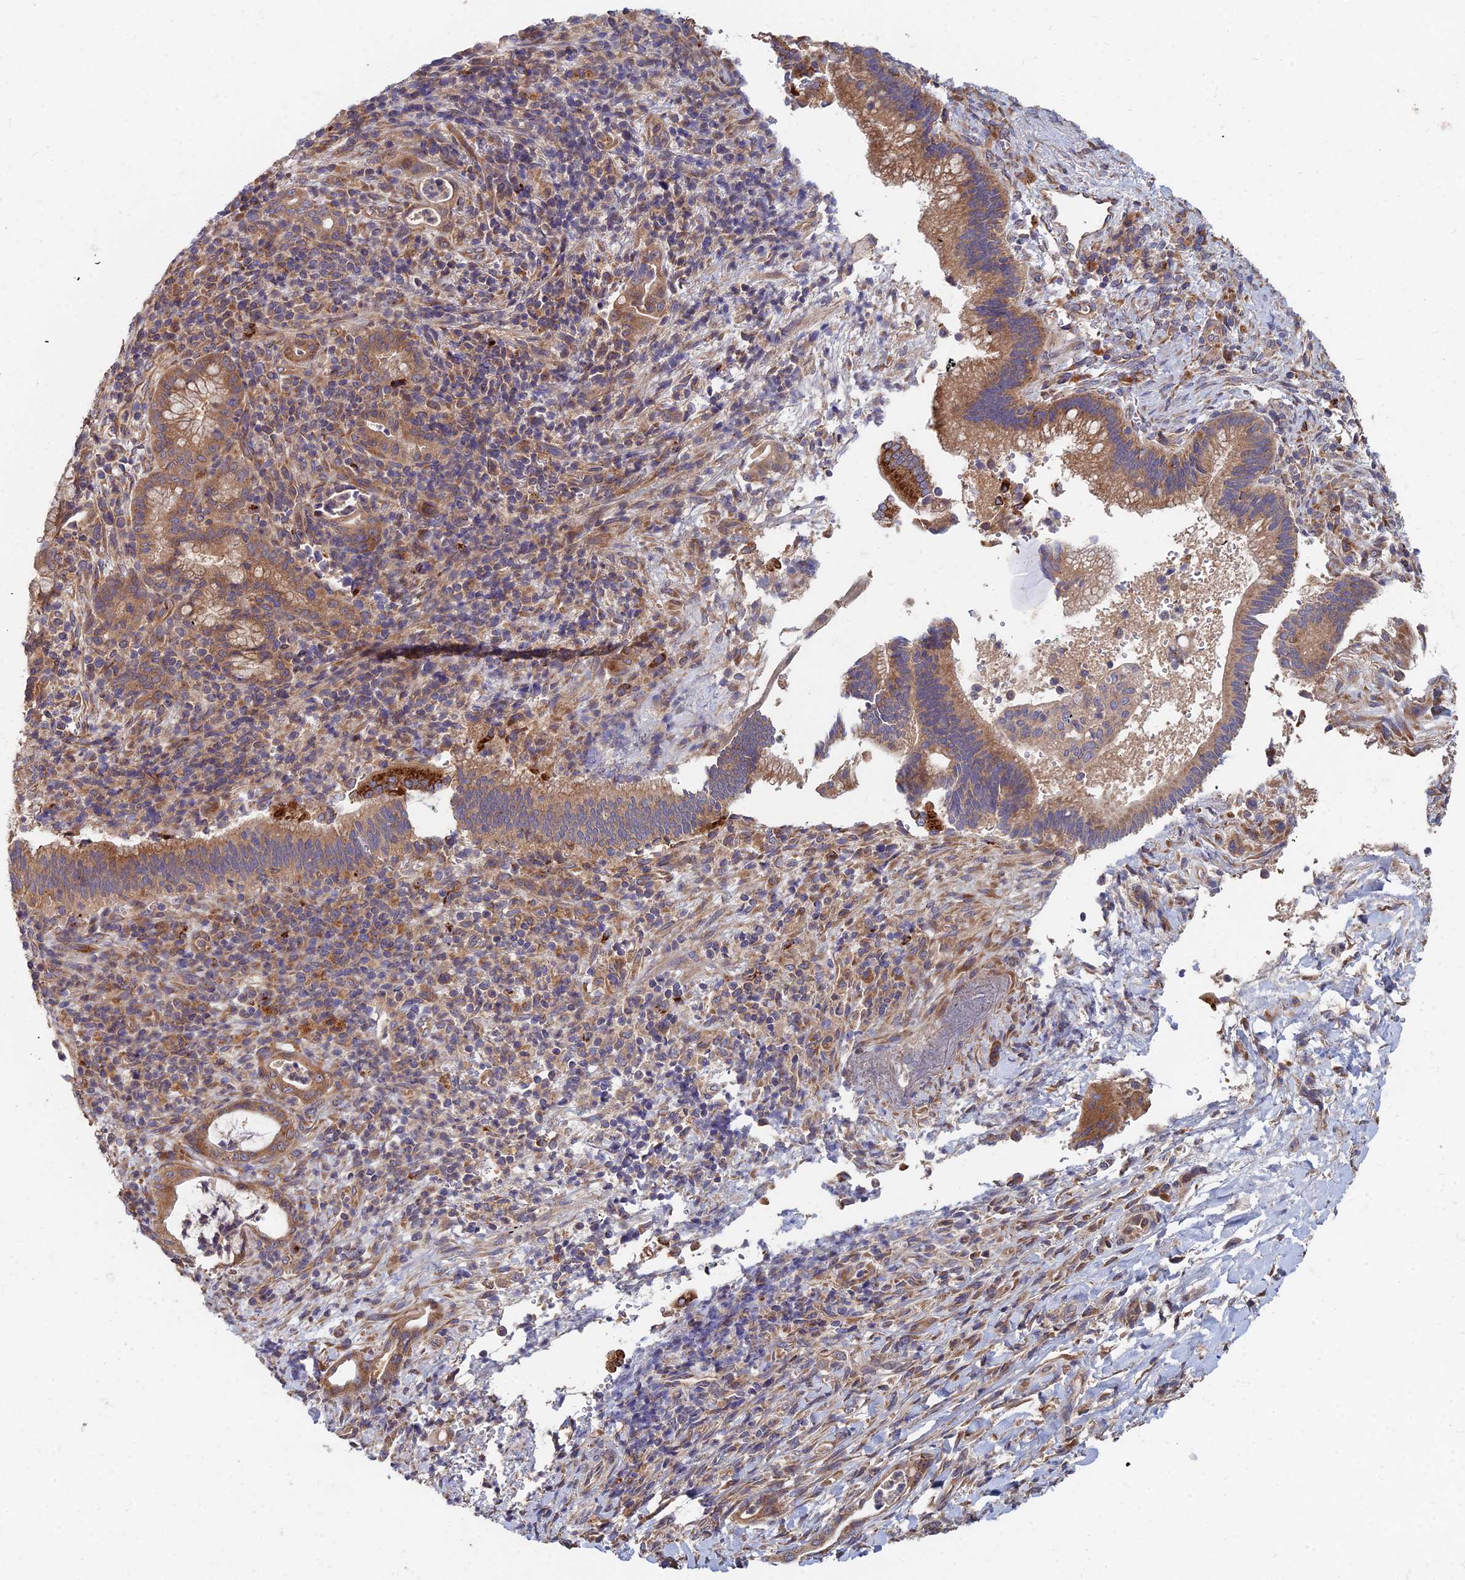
{"staining": {"intensity": "moderate", "quantity": ">75%", "location": "cytoplasmic/membranous"}, "tissue": "pancreatic cancer", "cell_type": "Tumor cells", "image_type": "cancer", "snomed": [{"axis": "morphology", "description": "Normal tissue, NOS"}, {"axis": "morphology", "description": "Adenocarcinoma, NOS"}, {"axis": "topography", "description": "Pancreas"}], "caption": "Immunohistochemical staining of human pancreatic cancer (adenocarcinoma) displays moderate cytoplasmic/membranous protein staining in about >75% of tumor cells.", "gene": "CCZ1", "patient": {"sex": "female", "age": 55}}